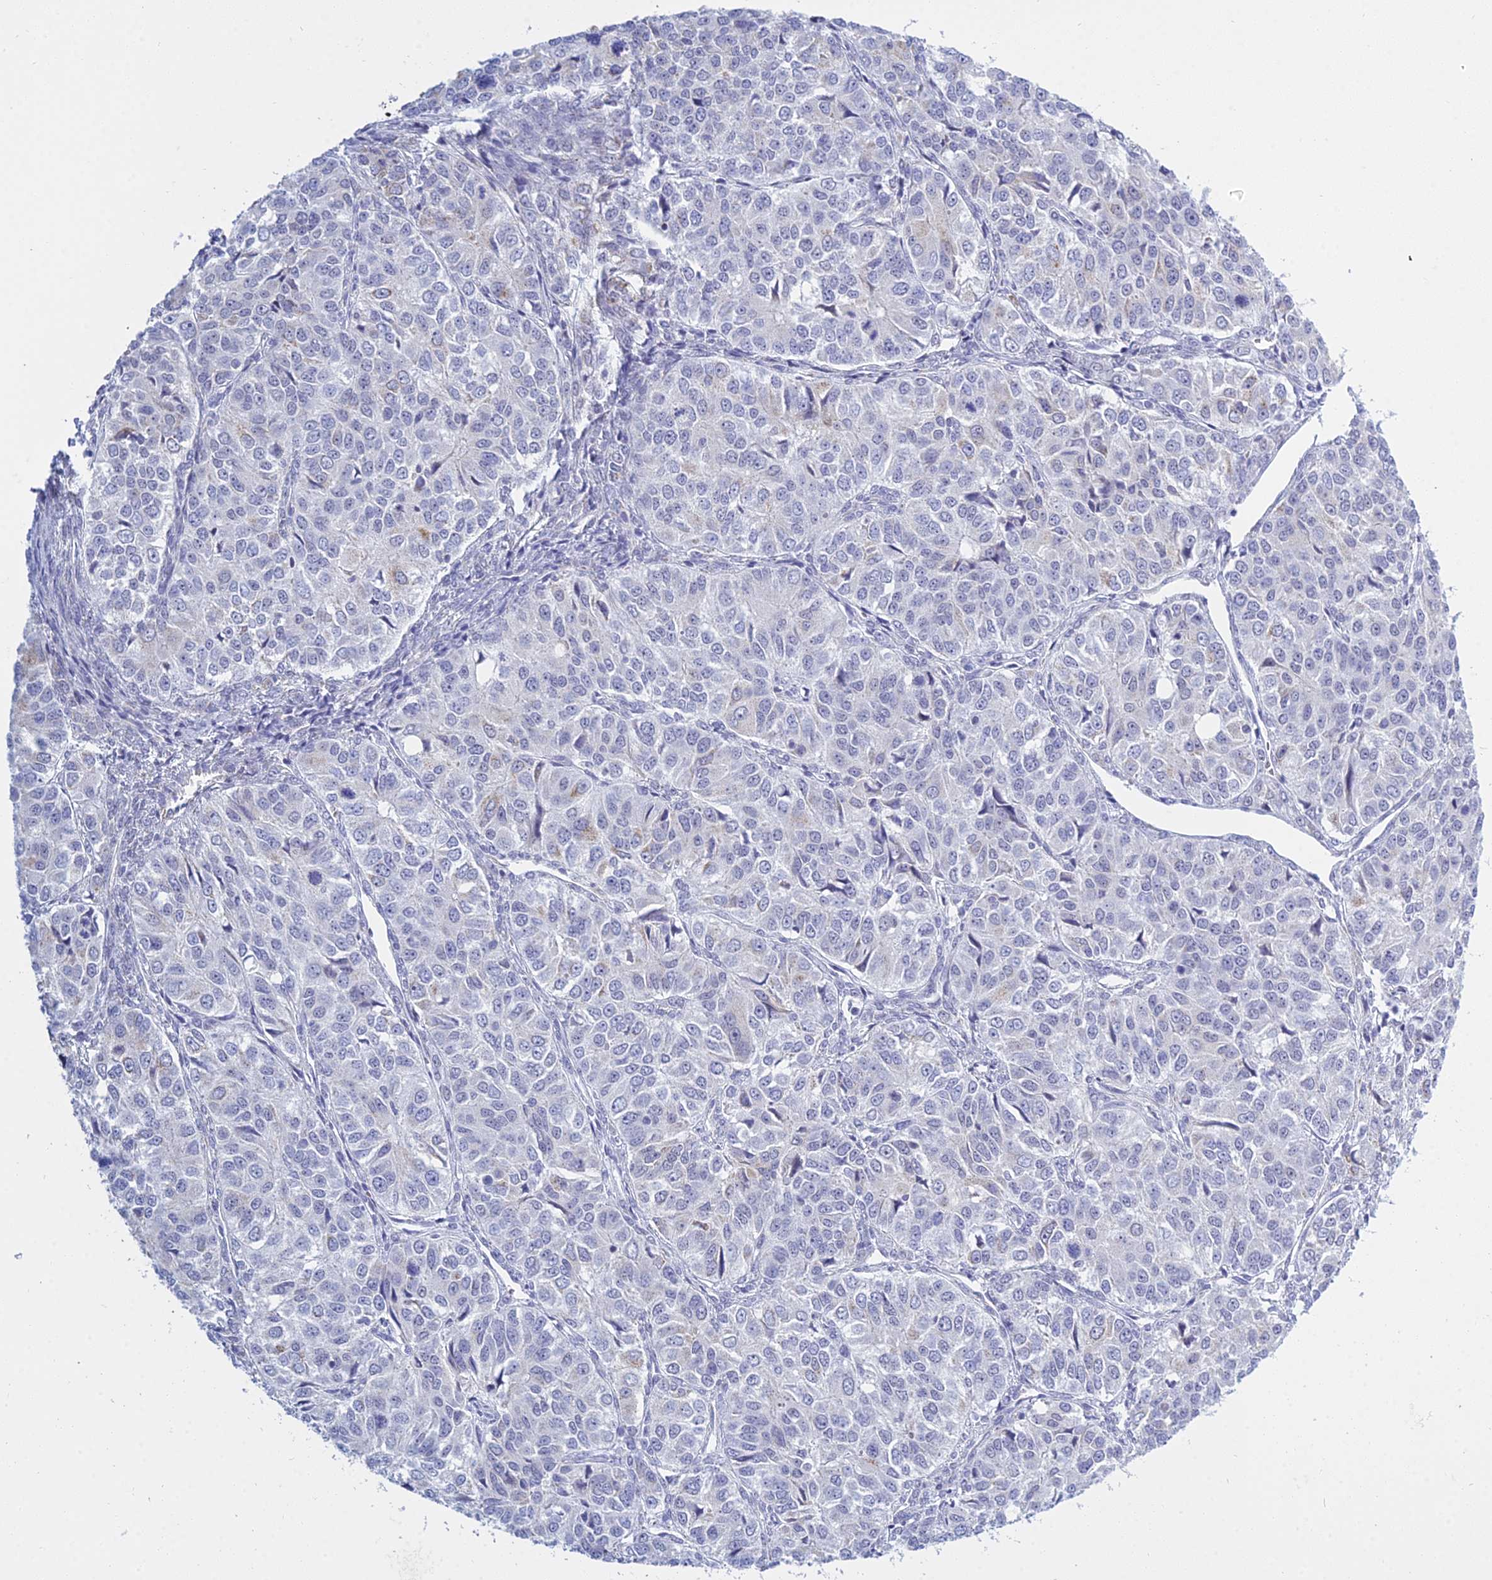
{"staining": {"intensity": "negative", "quantity": "none", "location": "none"}, "tissue": "ovarian cancer", "cell_type": "Tumor cells", "image_type": "cancer", "snomed": [{"axis": "morphology", "description": "Carcinoma, endometroid"}, {"axis": "topography", "description": "Ovary"}], "caption": "The micrograph reveals no staining of tumor cells in ovarian cancer (endometroid carcinoma). (DAB (3,3'-diaminobenzidine) IHC, high magnification).", "gene": "KLF14", "patient": {"sex": "female", "age": 51}}